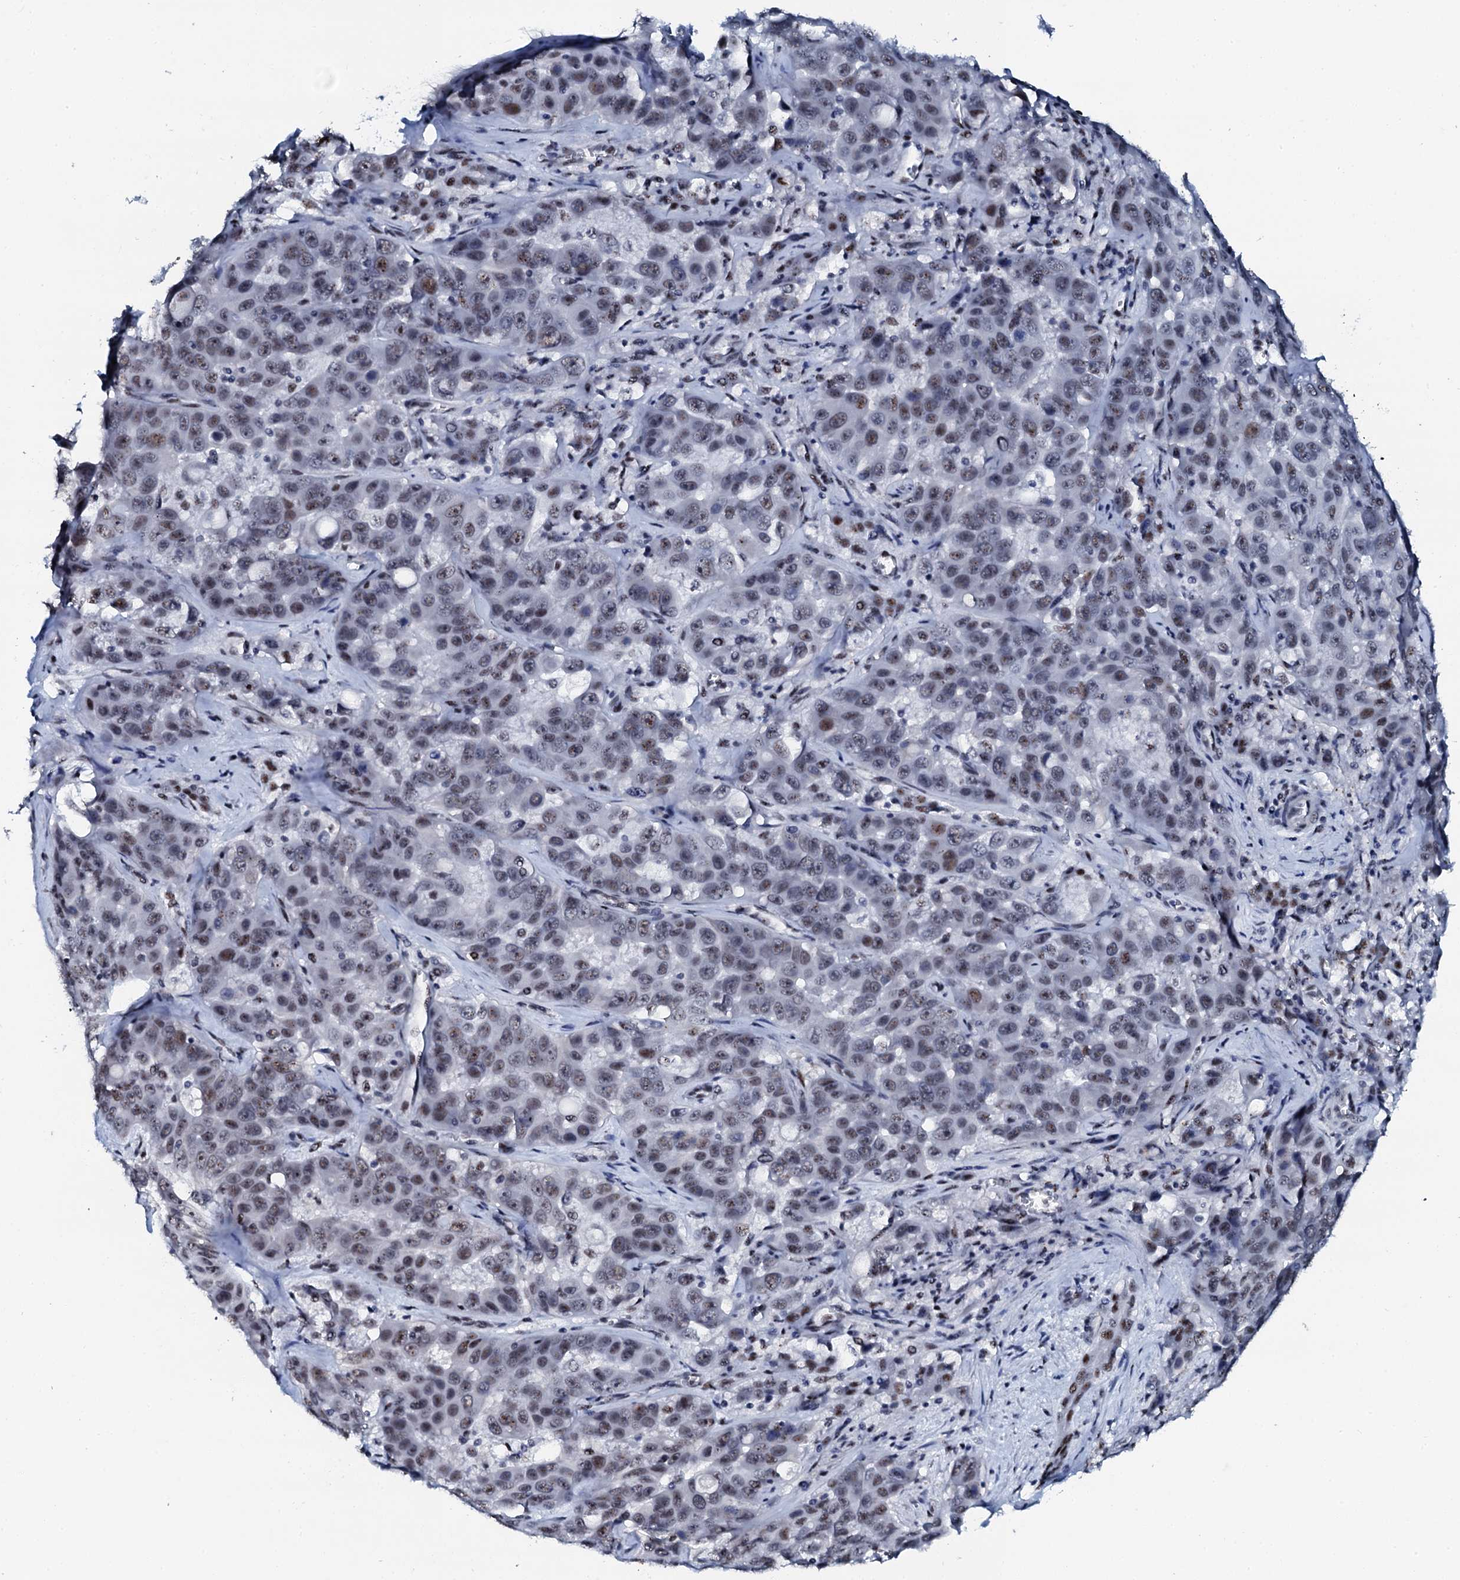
{"staining": {"intensity": "weak", "quantity": "25%-75%", "location": "nuclear"}, "tissue": "liver cancer", "cell_type": "Tumor cells", "image_type": "cancer", "snomed": [{"axis": "morphology", "description": "Cholangiocarcinoma"}, {"axis": "topography", "description": "Liver"}], "caption": "Immunohistochemical staining of human liver cancer displays low levels of weak nuclear expression in approximately 25%-75% of tumor cells.", "gene": "NKAPD1", "patient": {"sex": "female", "age": 52}}